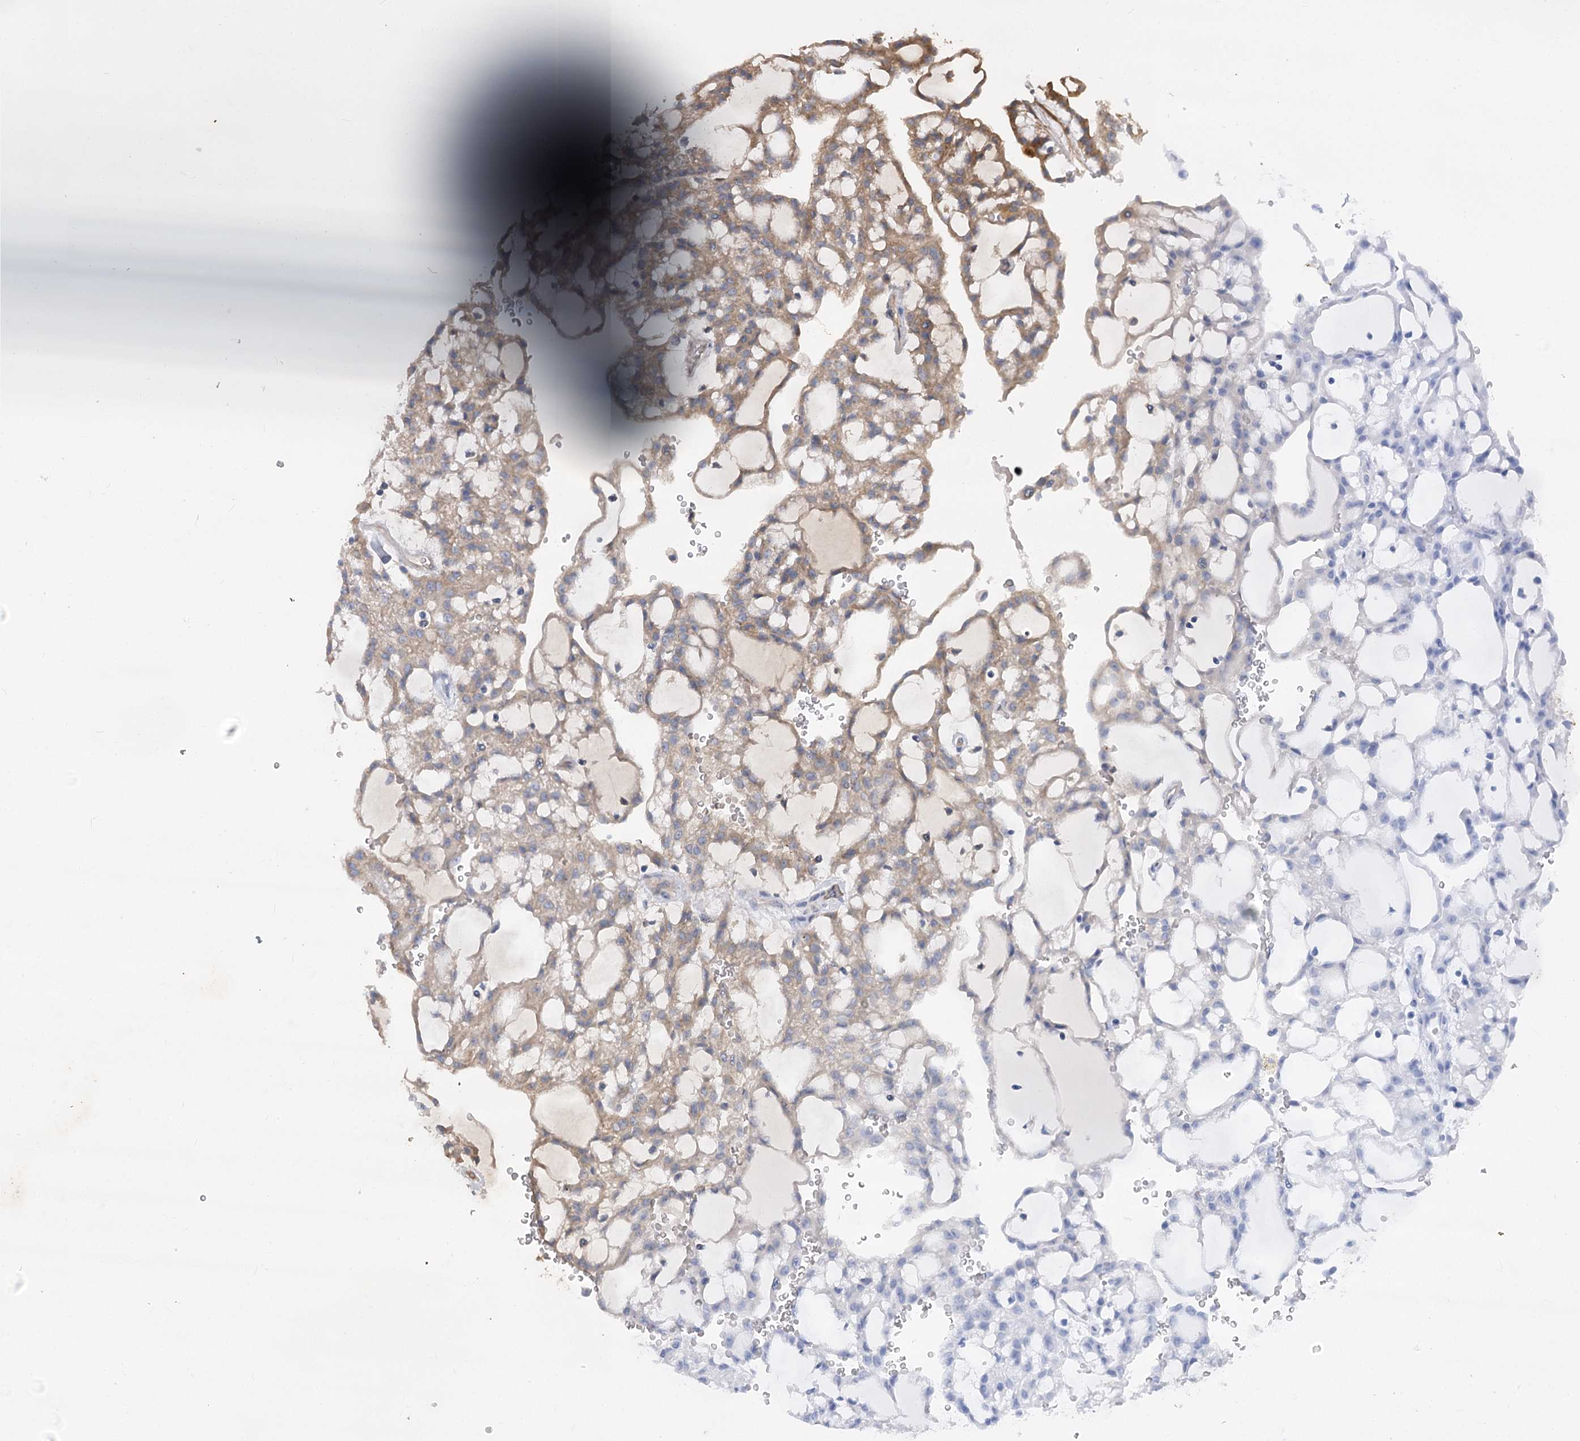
{"staining": {"intensity": "moderate", "quantity": "<25%", "location": "cytoplasmic/membranous"}, "tissue": "renal cancer", "cell_type": "Tumor cells", "image_type": "cancer", "snomed": [{"axis": "morphology", "description": "Adenocarcinoma, NOS"}, {"axis": "topography", "description": "Kidney"}], "caption": "There is low levels of moderate cytoplasmic/membranous staining in tumor cells of adenocarcinoma (renal), as demonstrated by immunohistochemical staining (brown color).", "gene": "RIN2", "patient": {"sex": "male", "age": 63}}